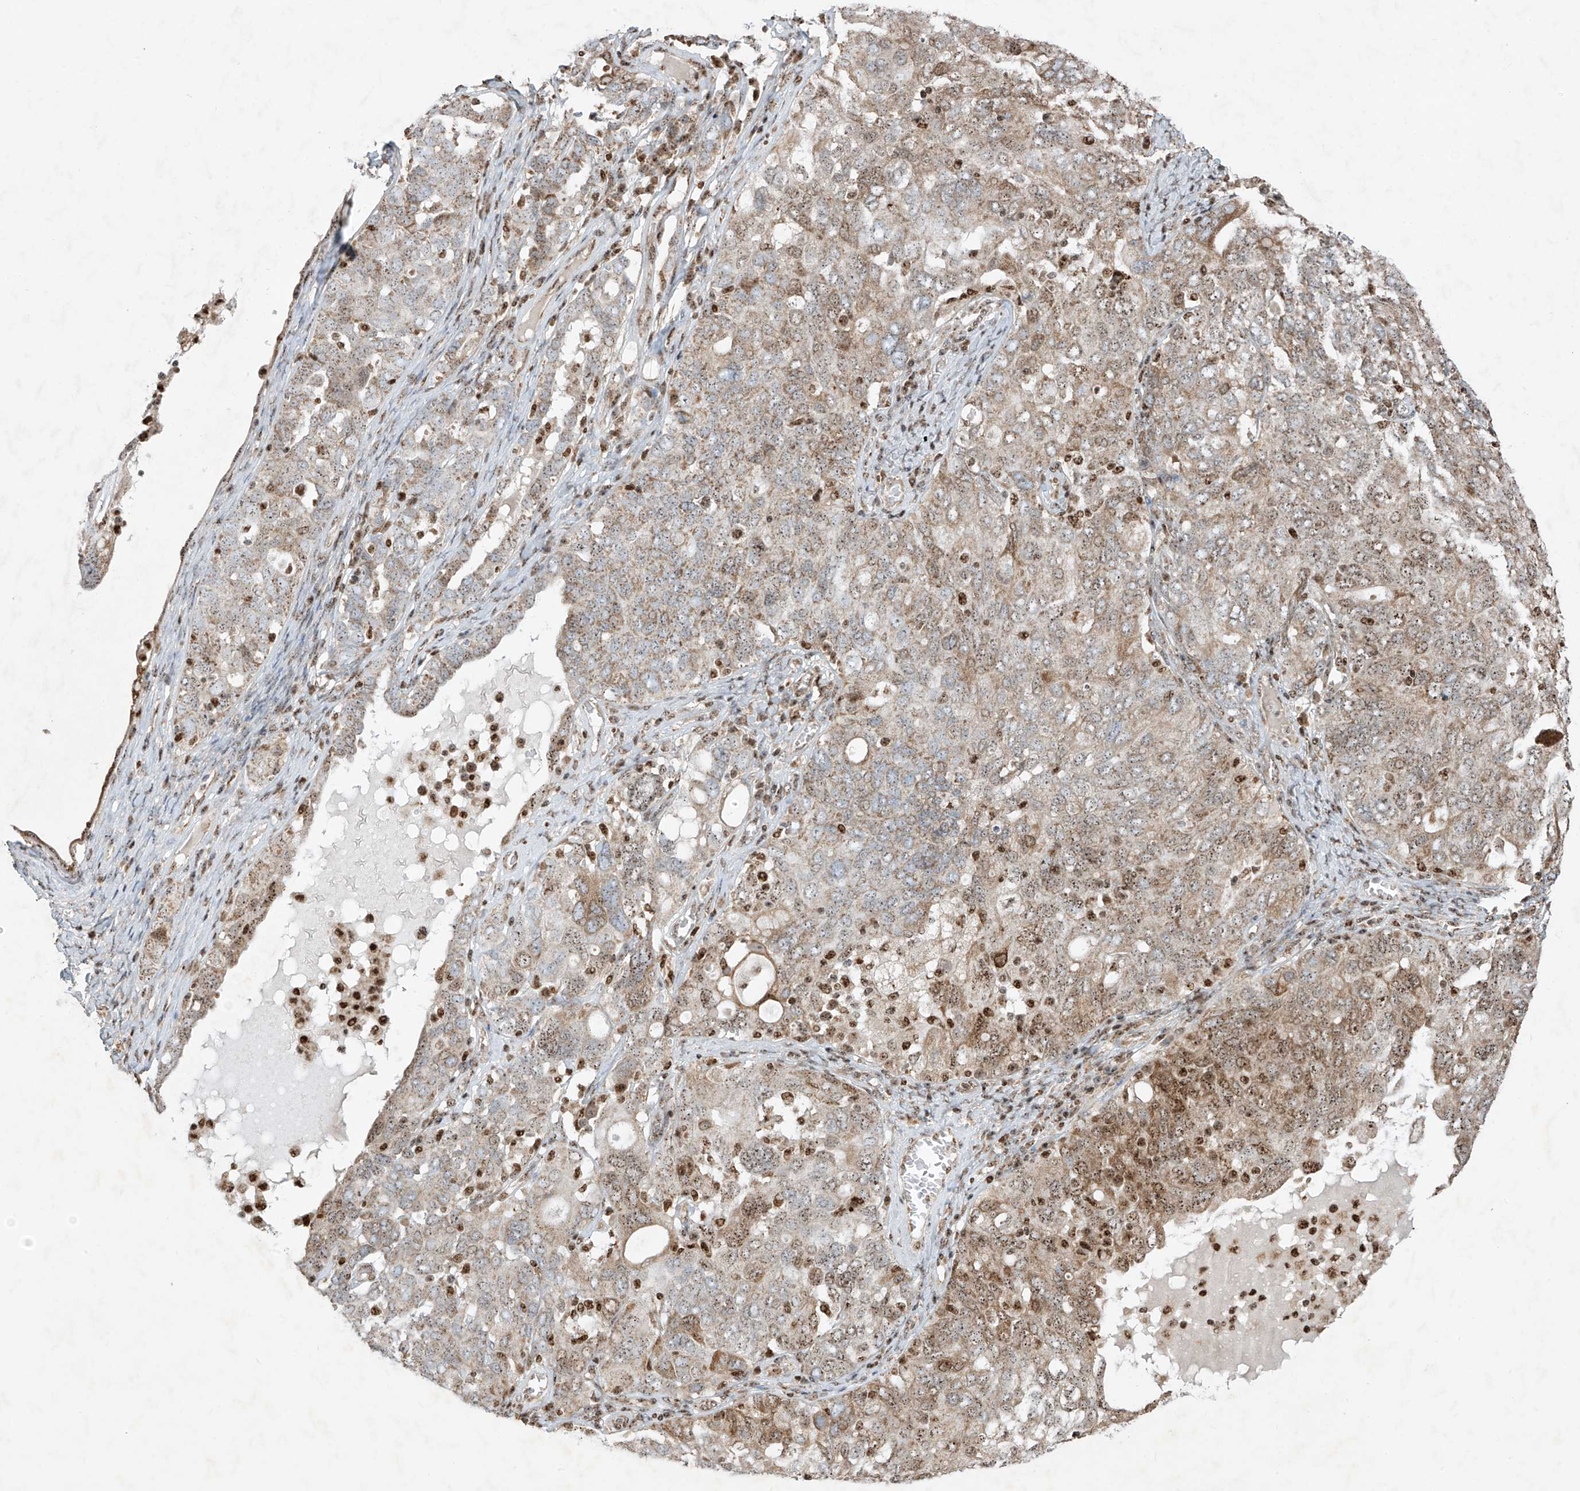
{"staining": {"intensity": "moderate", "quantity": "25%-75%", "location": "cytoplasmic/membranous,nuclear"}, "tissue": "ovarian cancer", "cell_type": "Tumor cells", "image_type": "cancer", "snomed": [{"axis": "morphology", "description": "Carcinoma, endometroid"}, {"axis": "topography", "description": "Ovary"}], "caption": "A high-resolution histopathology image shows immunohistochemistry (IHC) staining of ovarian cancer, which shows moderate cytoplasmic/membranous and nuclear positivity in approximately 25%-75% of tumor cells.", "gene": "ZBTB8A", "patient": {"sex": "female", "age": 62}}